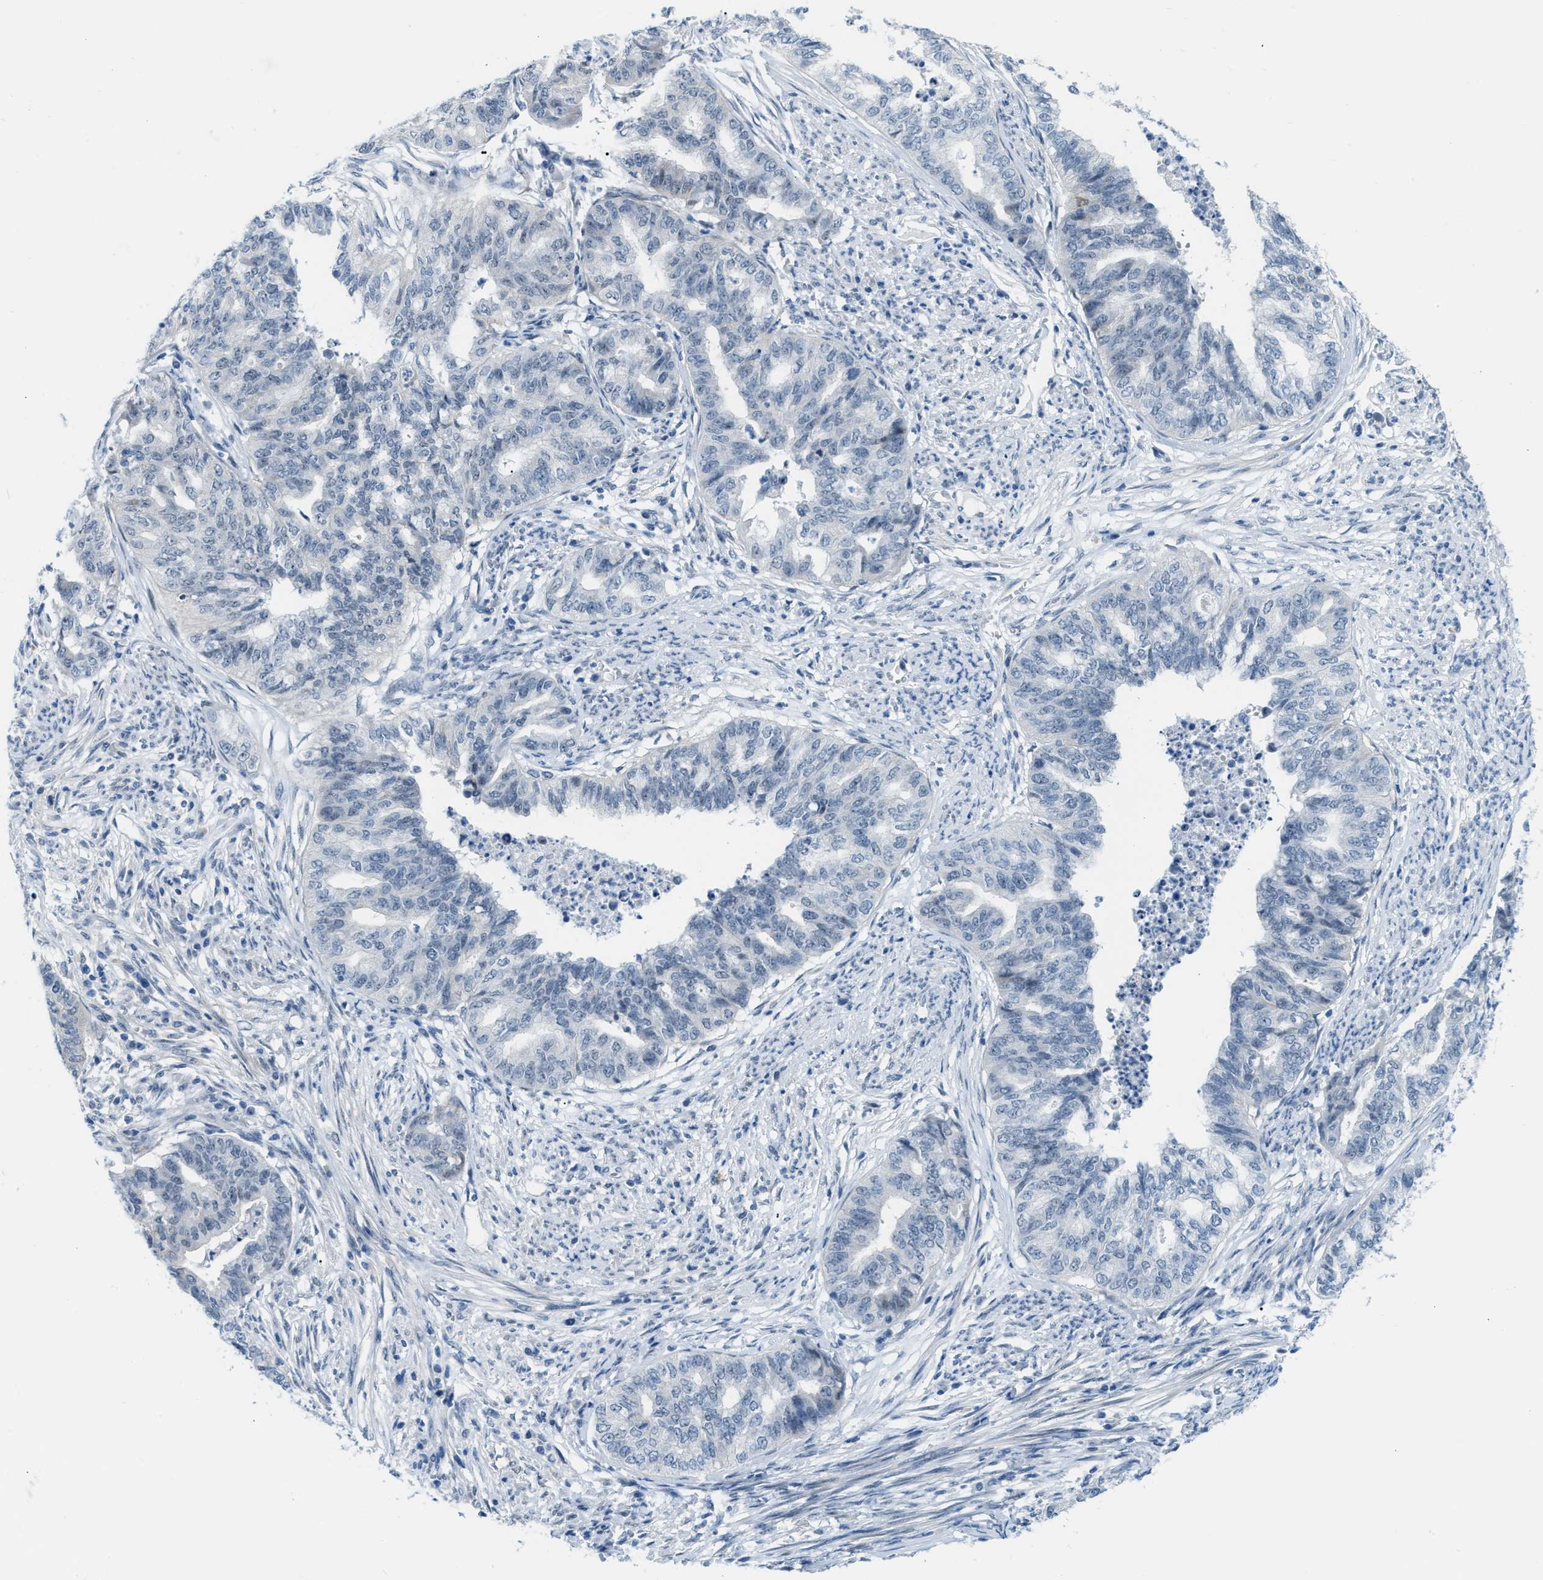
{"staining": {"intensity": "negative", "quantity": "none", "location": "none"}, "tissue": "endometrial cancer", "cell_type": "Tumor cells", "image_type": "cancer", "snomed": [{"axis": "morphology", "description": "Adenocarcinoma, NOS"}, {"axis": "topography", "description": "Endometrium"}], "caption": "This is an immunohistochemistry (IHC) photomicrograph of endometrial cancer. There is no expression in tumor cells.", "gene": "PHRF1", "patient": {"sex": "female", "age": 79}}